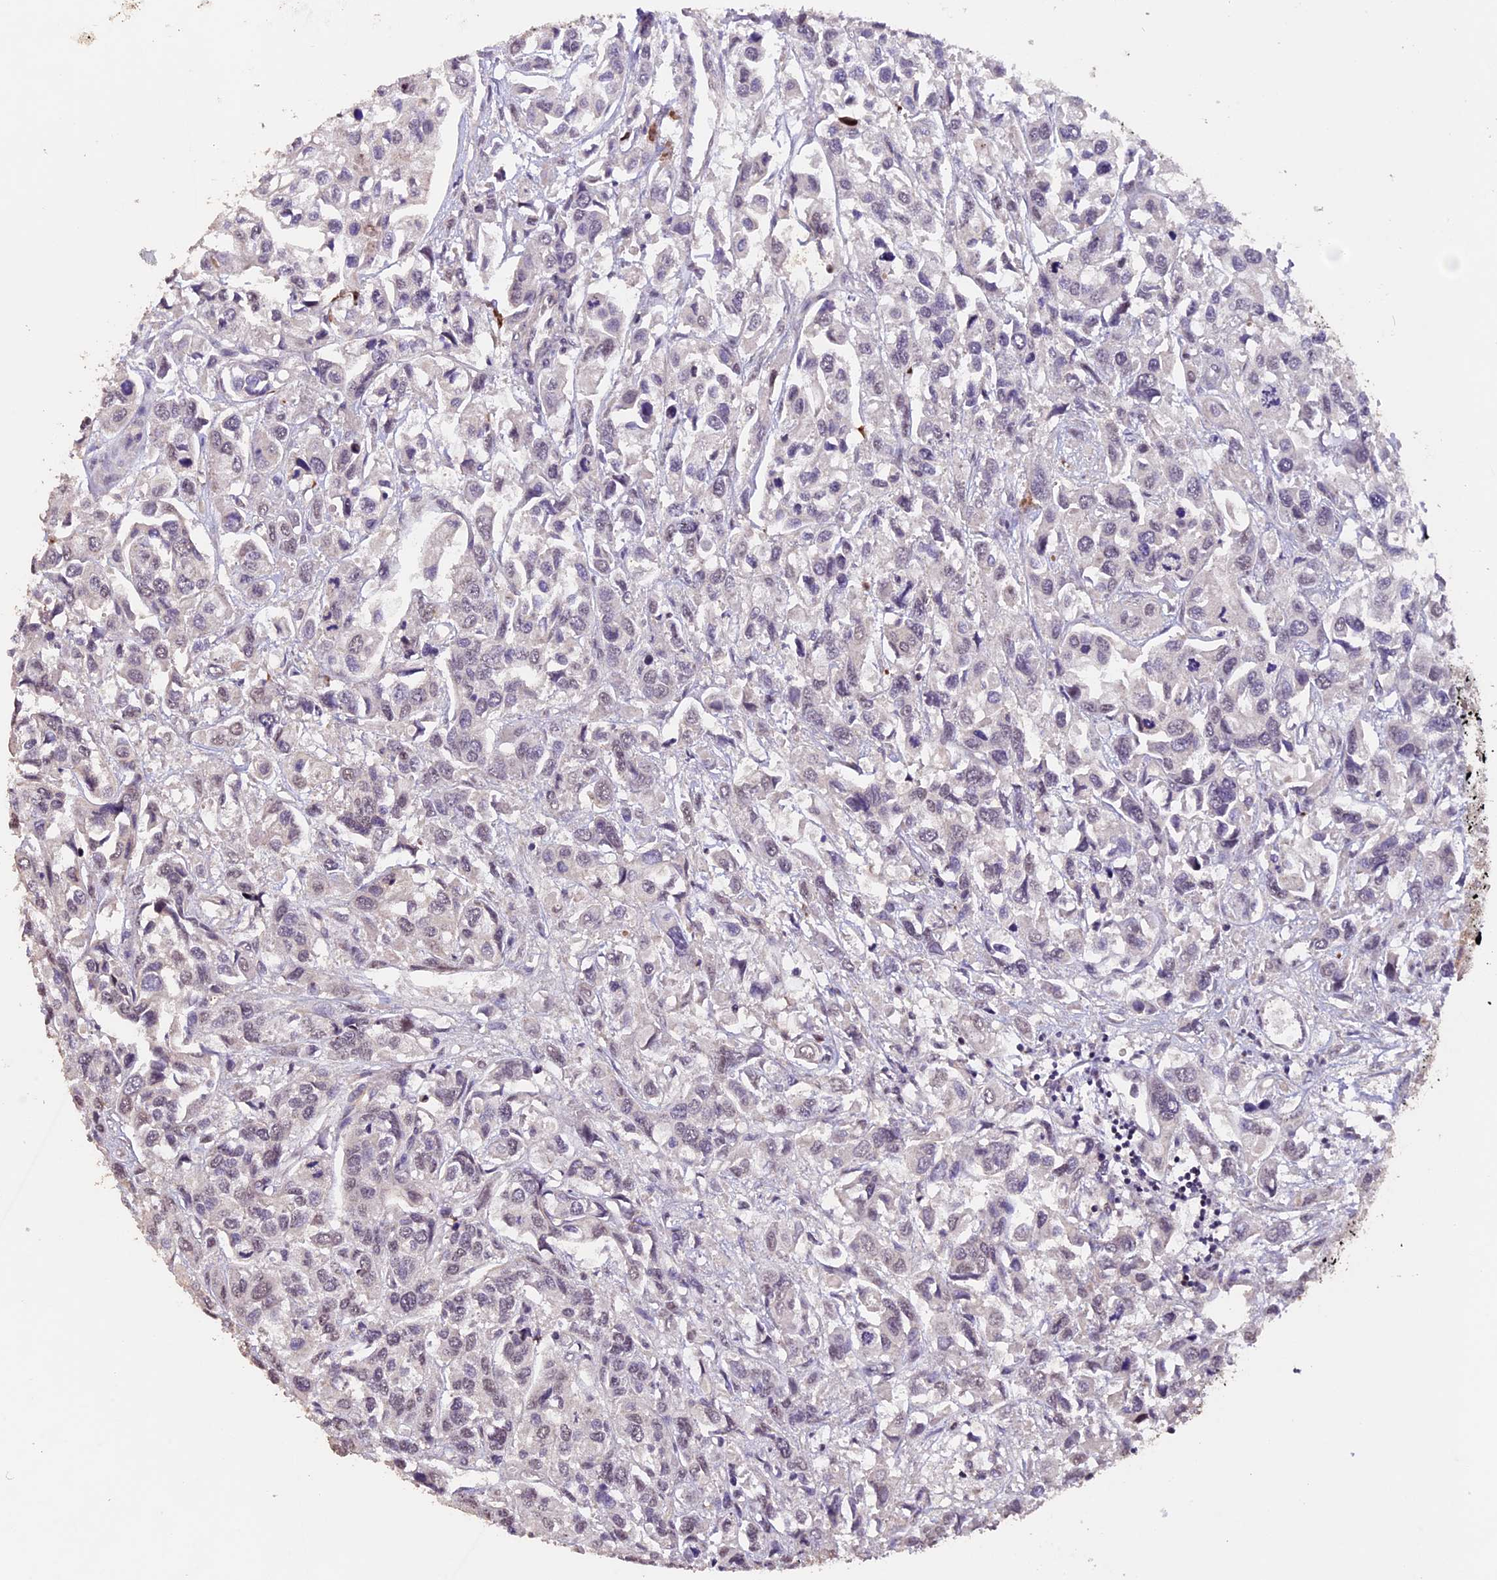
{"staining": {"intensity": "negative", "quantity": "none", "location": "none"}, "tissue": "urothelial cancer", "cell_type": "Tumor cells", "image_type": "cancer", "snomed": [{"axis": "morphology", "description": "Urothelial carcinoma, High grade"}, {"axis": "topography", "description": "Urinary bladder"}], "caption": "Immunohistochemical staining of human urothelial cancer demonstrates no significant positivity in tumor cells.", "gene": "GNB5", "patient": {"sex": "male", "age": 67}}